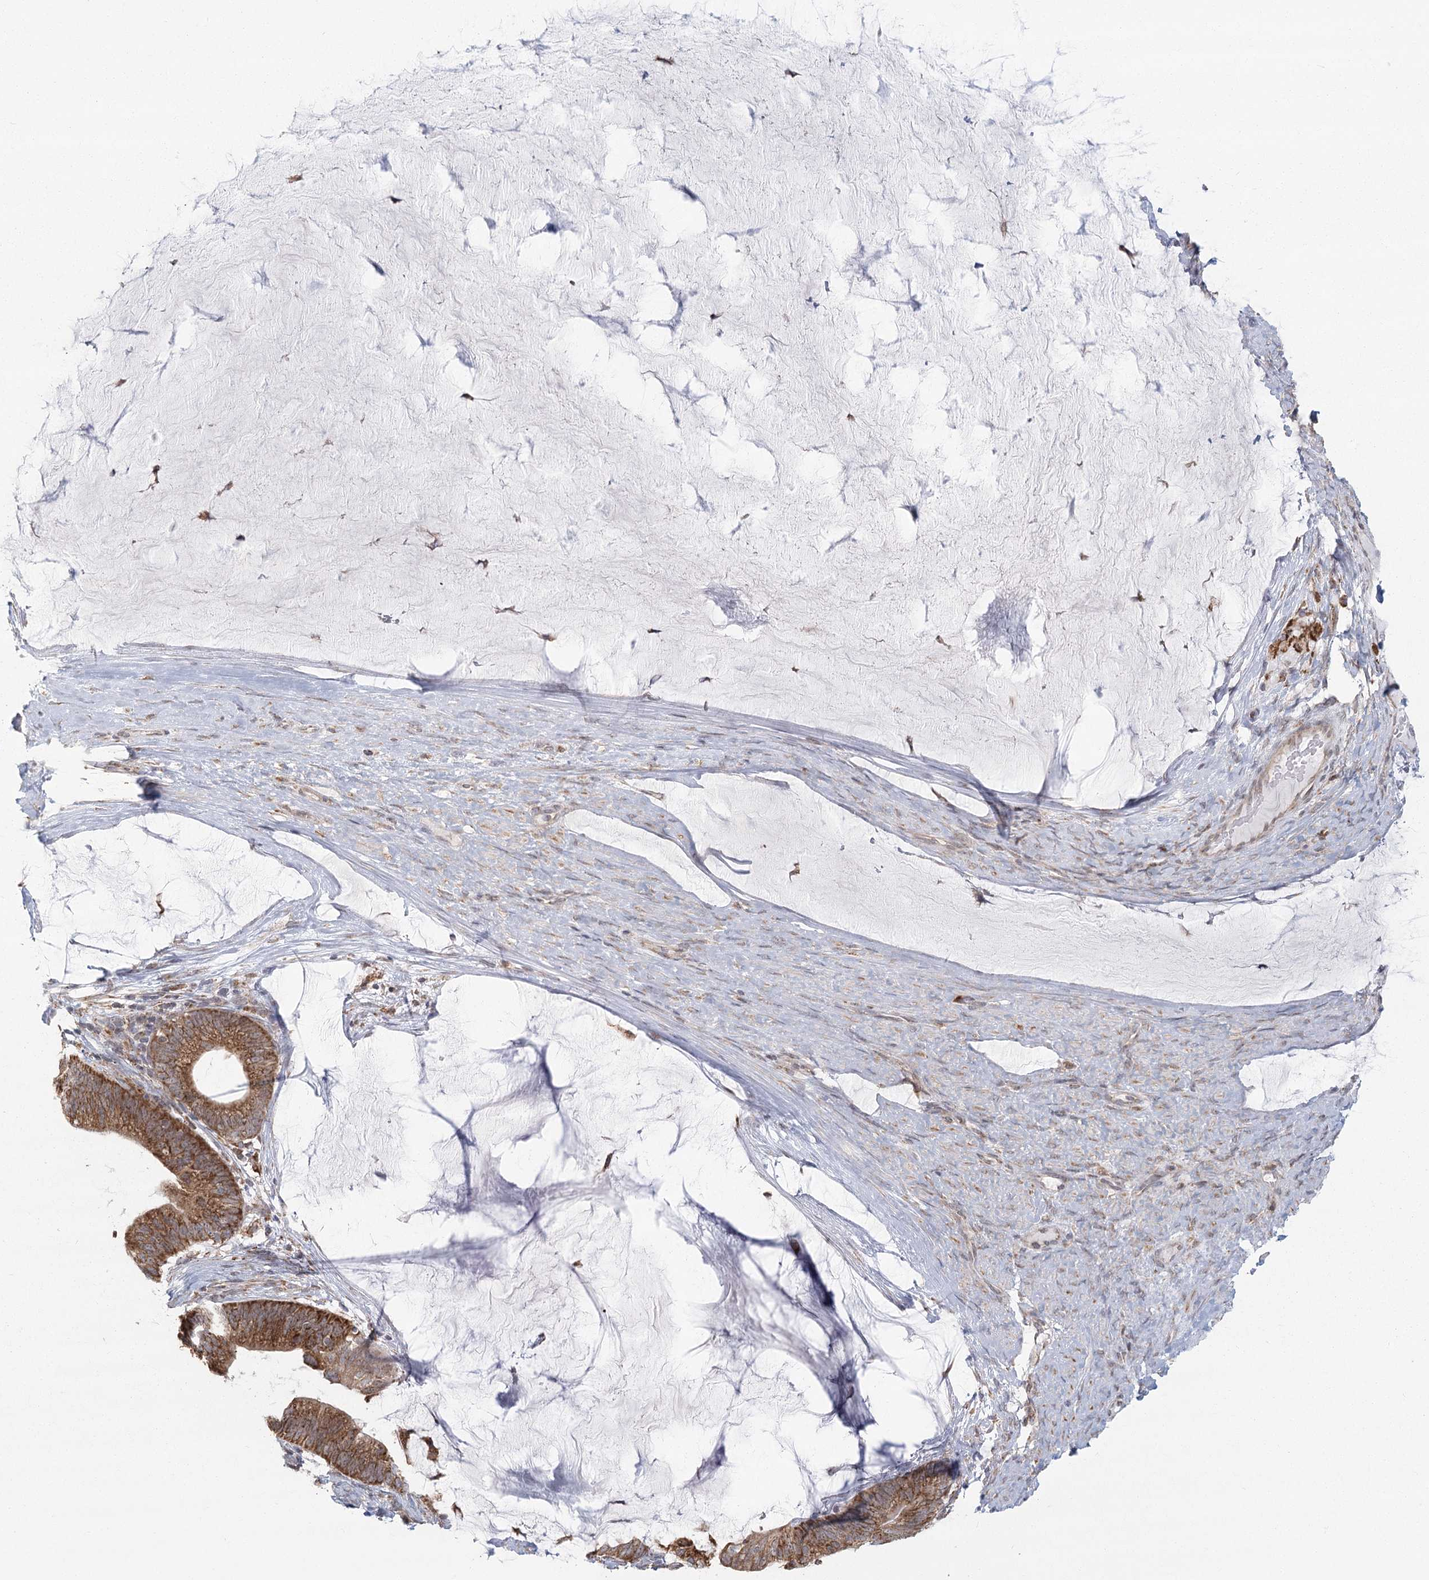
{"staining": {"intensity": "moderate", "quantity": ">75%", "location": "cytoplasmic/membranous"}, "tissue": "ovarian cancer", "cell_type": "Tumor cells", "image_type": "cancer", "snomed": [{"axis": "morphology", "description": "Cystadenocarcinoma, mucinous, NOS"}, {"axis": "topography", "description": "Ovary"}], "caption": "The histopathology image demonstrates staining of ovarian cancer, revealing moderate cytoplasmic/membranous protein staining (brown color) within tumor cells.", "gene": "LACTB", "patient": {"sex": "female", "age": 61}}